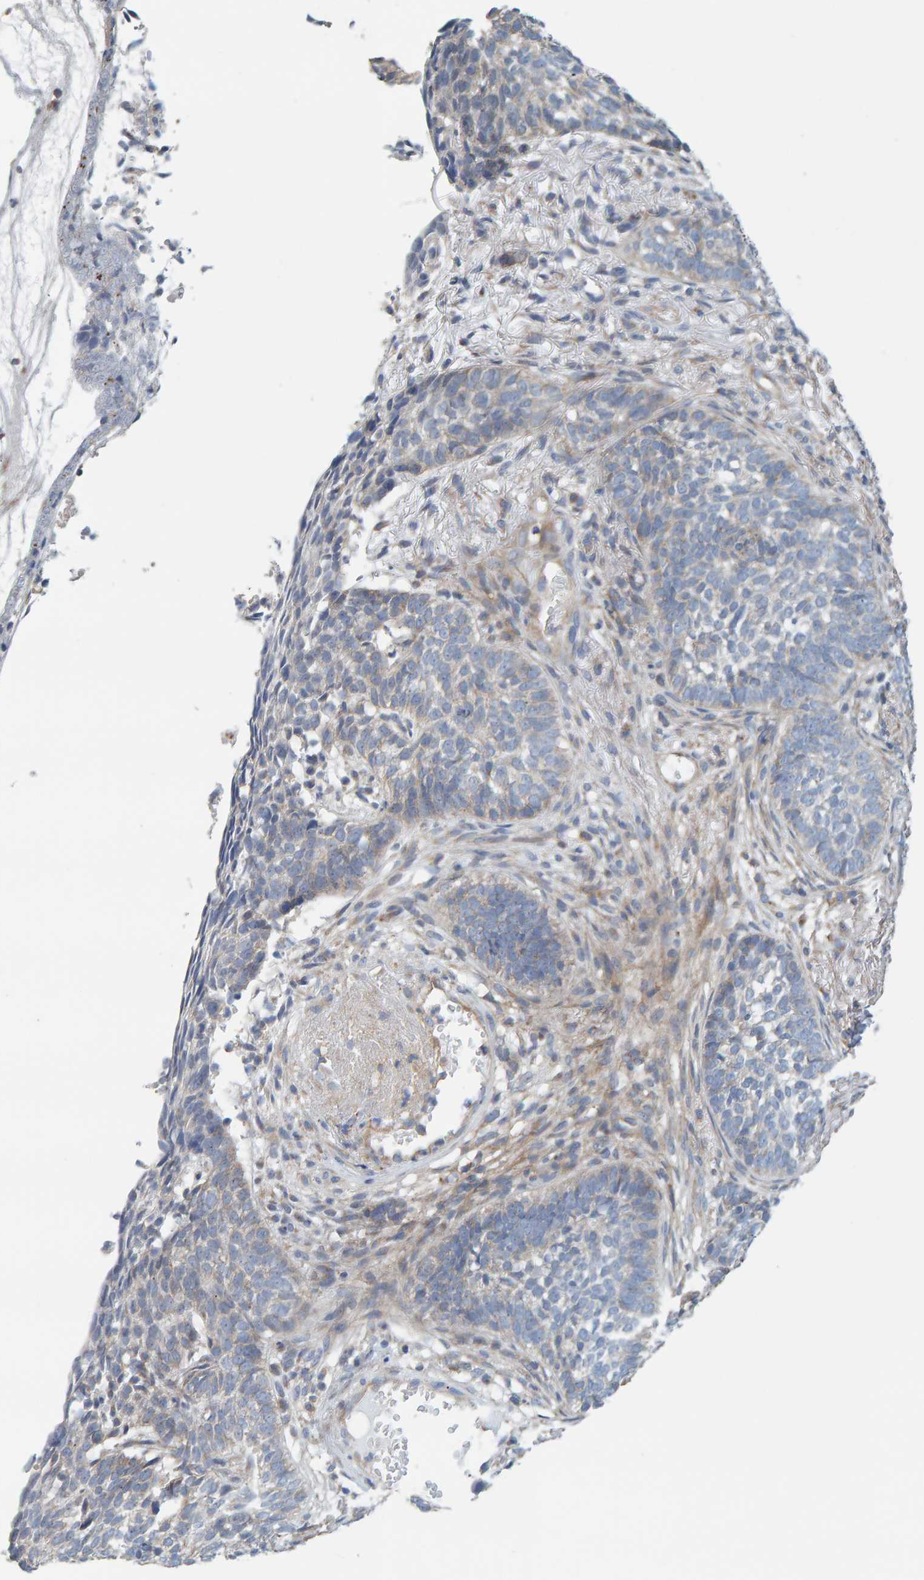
{"staining": {"intensity": "negative", "quantity": "none", "location": "none"}, "tissue": "skin cancer", "cell_type": "Tumor cells", "image_type": "cancer", "snomed": [{"axis": "morphology", "description": "Basal cell carcinoma"}, {"axis": "topography", "description": "Skin"}], "caption": "The histopathology image shows no significant expression in tumor cells of skin basal cell carcinoma.", "gene": "RGP1", "patient": {"sex": "male", "age": 85}}